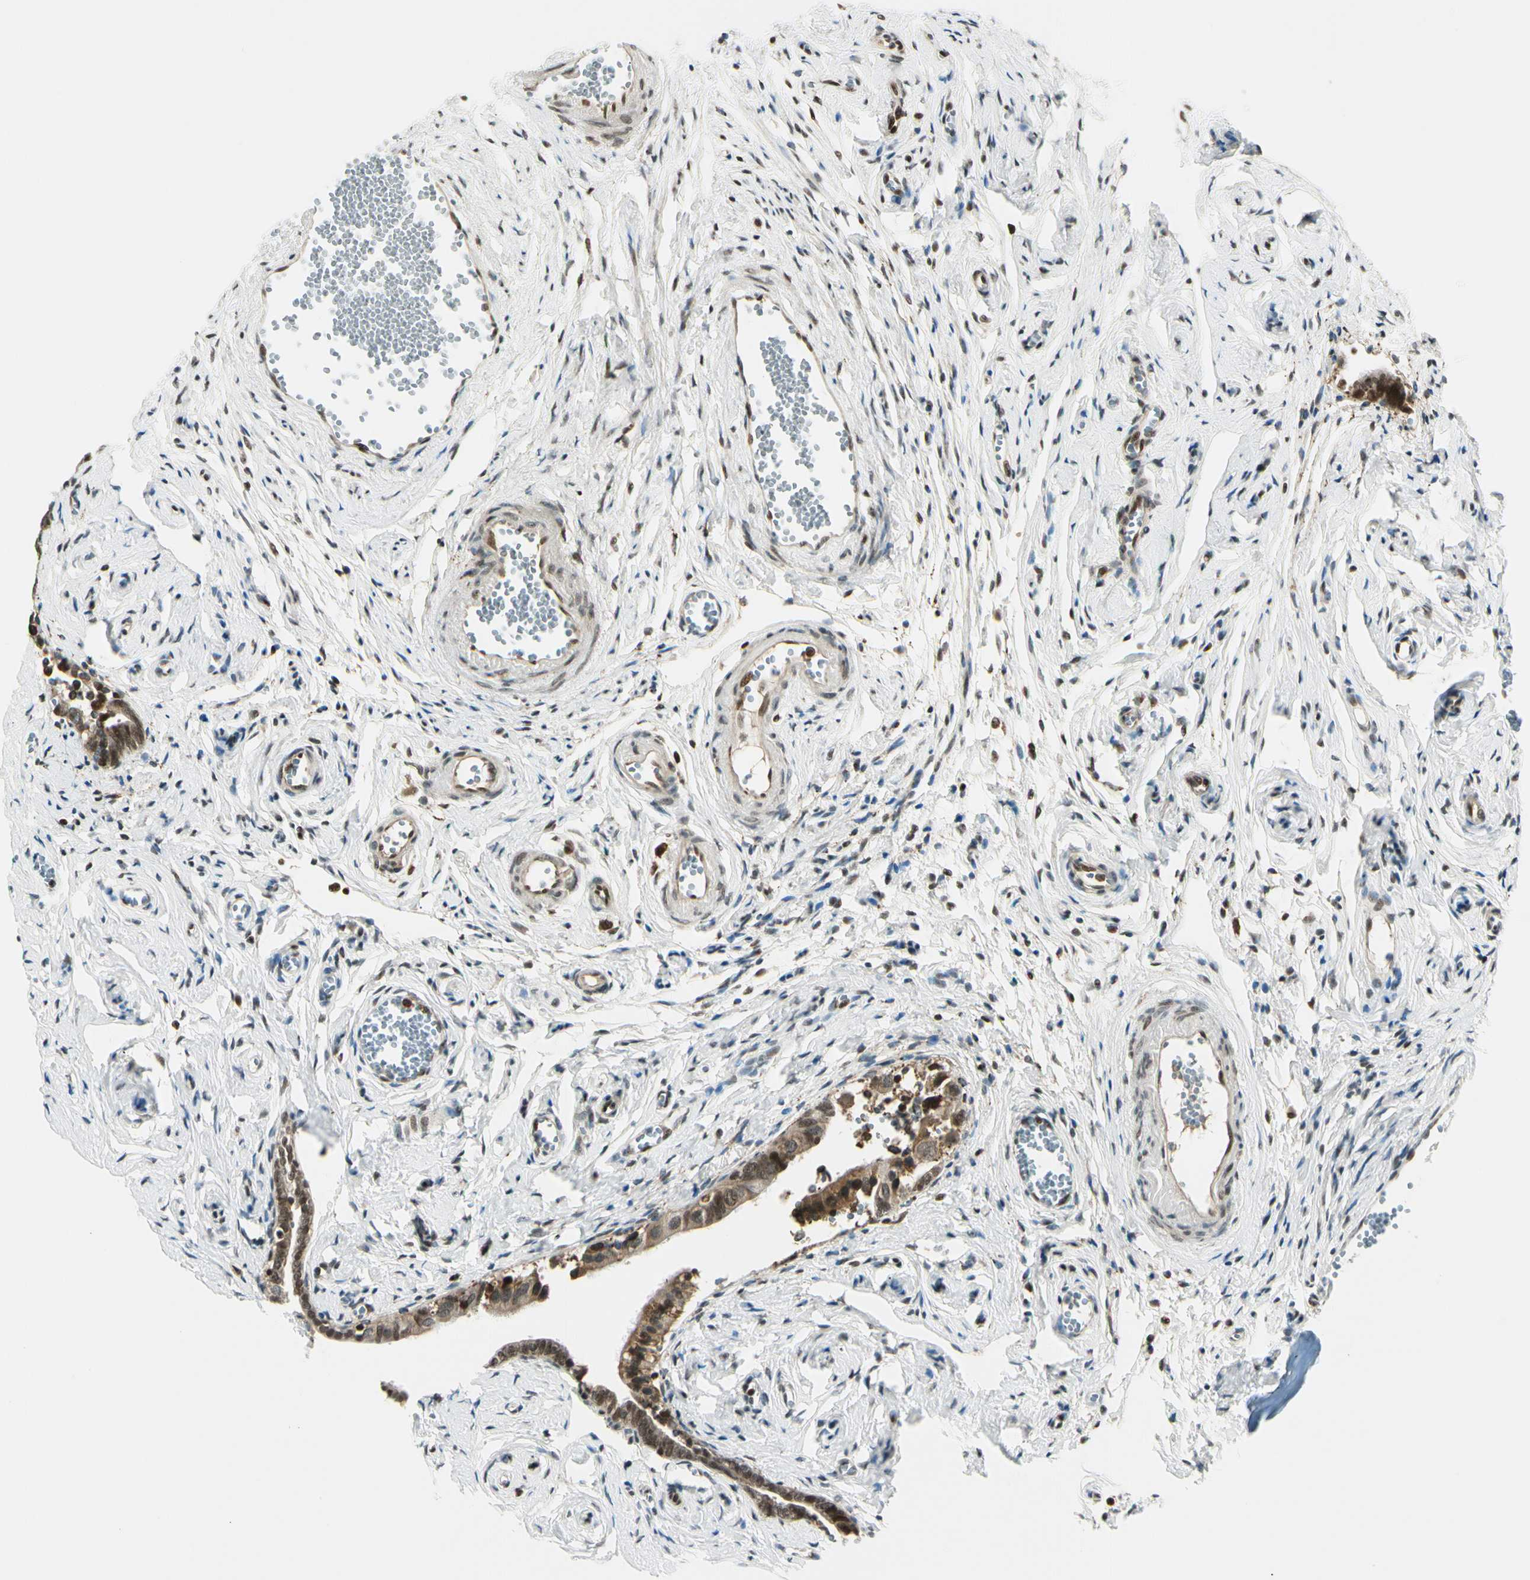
{"staining": {"intensity": "strong", "quantity": ">75%", "location": "cytoplasmic/membranous,nuclear"}, "tissue": "fallopian tube", "cell_type": "Glandular cells", "image_type": "normal", "snomed": [{"axis": "morphology", "description": "Normal tissue, NOS"}, {"axis": "topography", "description": "Fallopian tube"}], "caption": "Approximately >75% of glandular cells in normal fallopian tube exhibit strong cytoplasmic/membranous,nuclear protein staining as visualized by brown immunohistochemical staining.", "gene": "DAXX", "patient": {"sex": "female", "age": 71}}